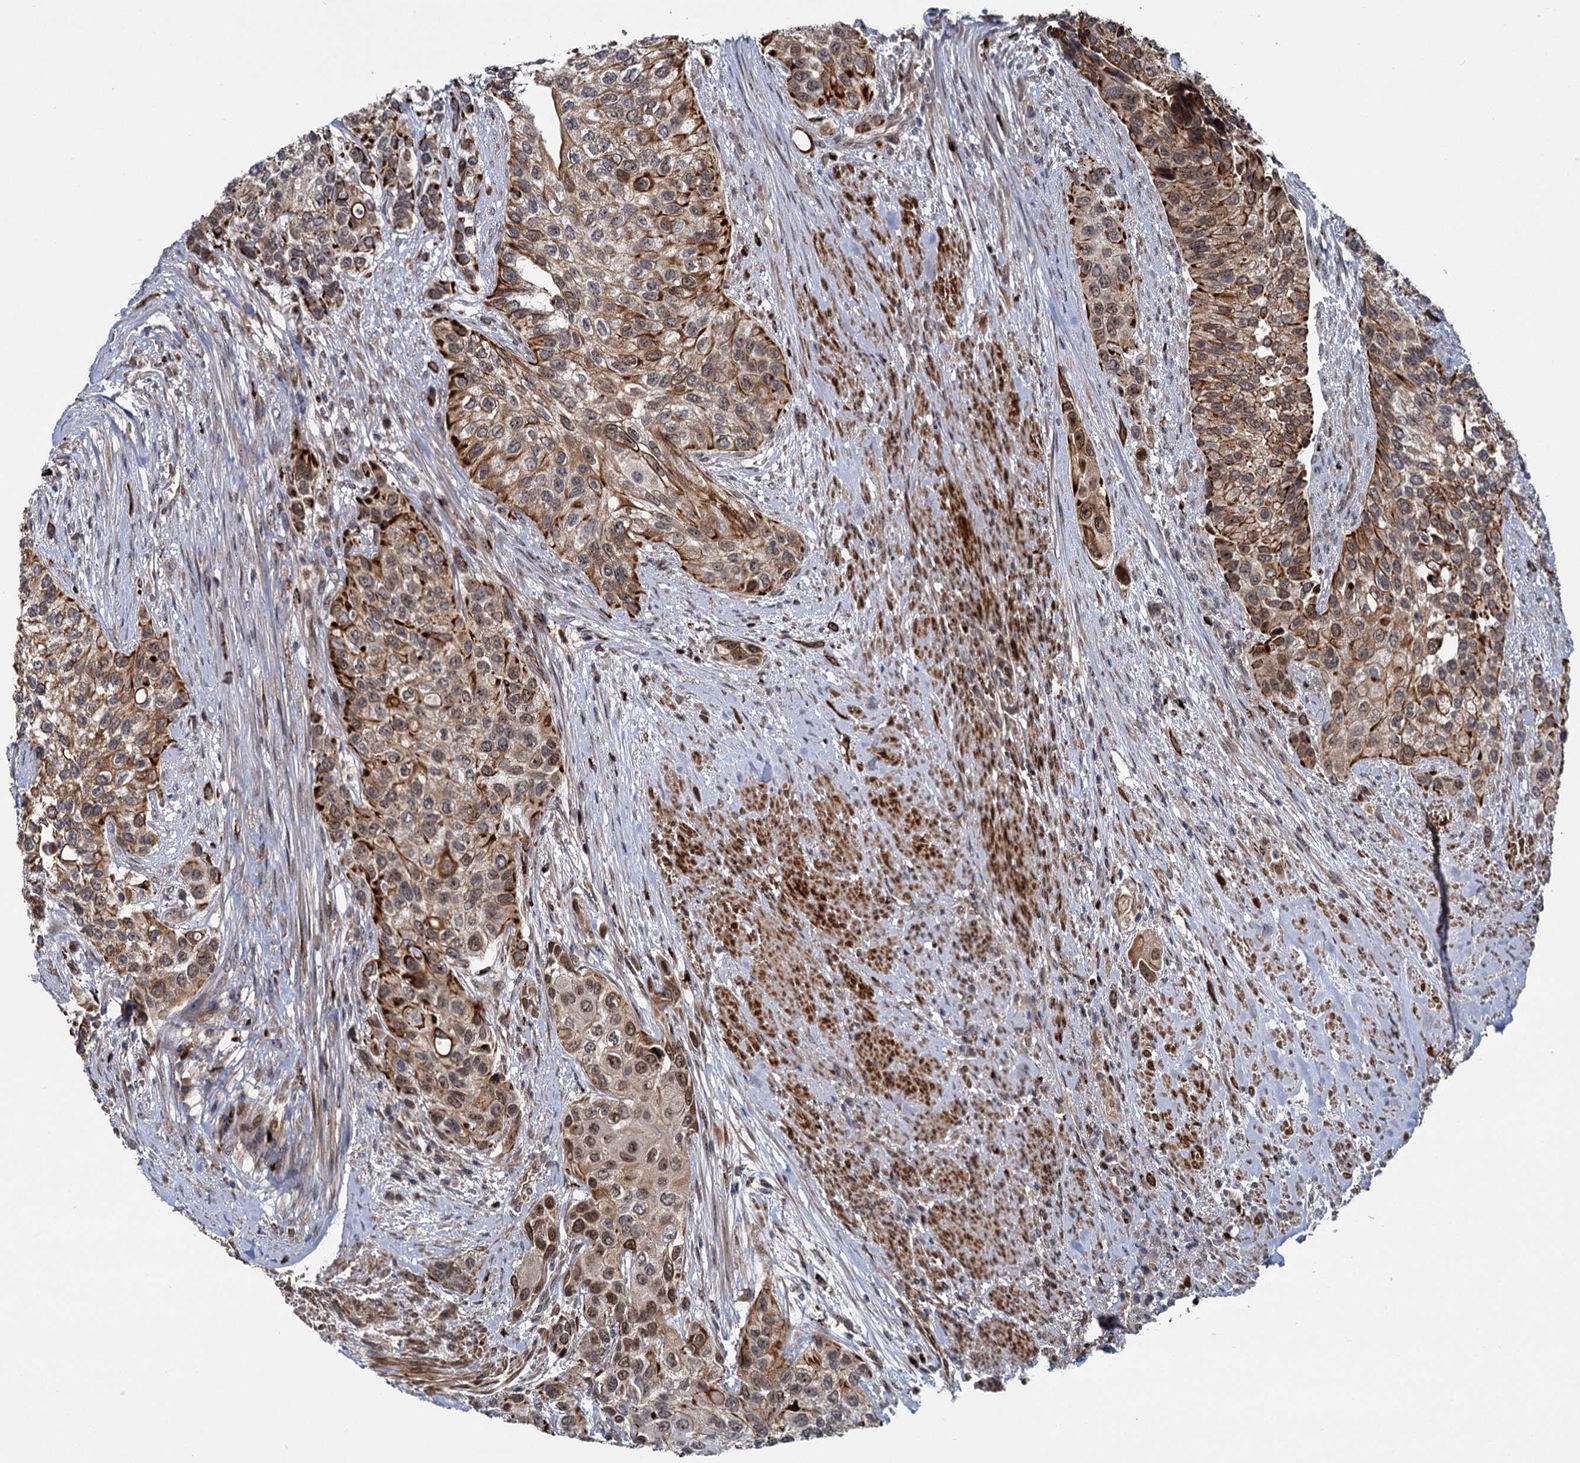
{"staining": {"intensity": "moderate", "quantity": ">75%", "location": "cytoplasmic/membranous,nuclear"}, "tissue": "urothelial cancer", "cell_type": "Tumor cells", "image_type": "cancer", "snomed": [{"axis": "morphology", "description": "Normal tissue, NOS"}, {"axis": "morphology", "description": "Urothelial carcinoma, High grade"}, {"axis": "topography", "description": "Vascular tissue"}, {"axis": "topography", "description": "Urinary bladder"}], "caption": "Tumor cells display moderate cytoplasmic/membranous and nuclear staining in approximately >75% of cells in urothelial carcinoma (high-grade).", "gene": "GAL3ST4", "patient": {"sex": "female", "age": 56}}